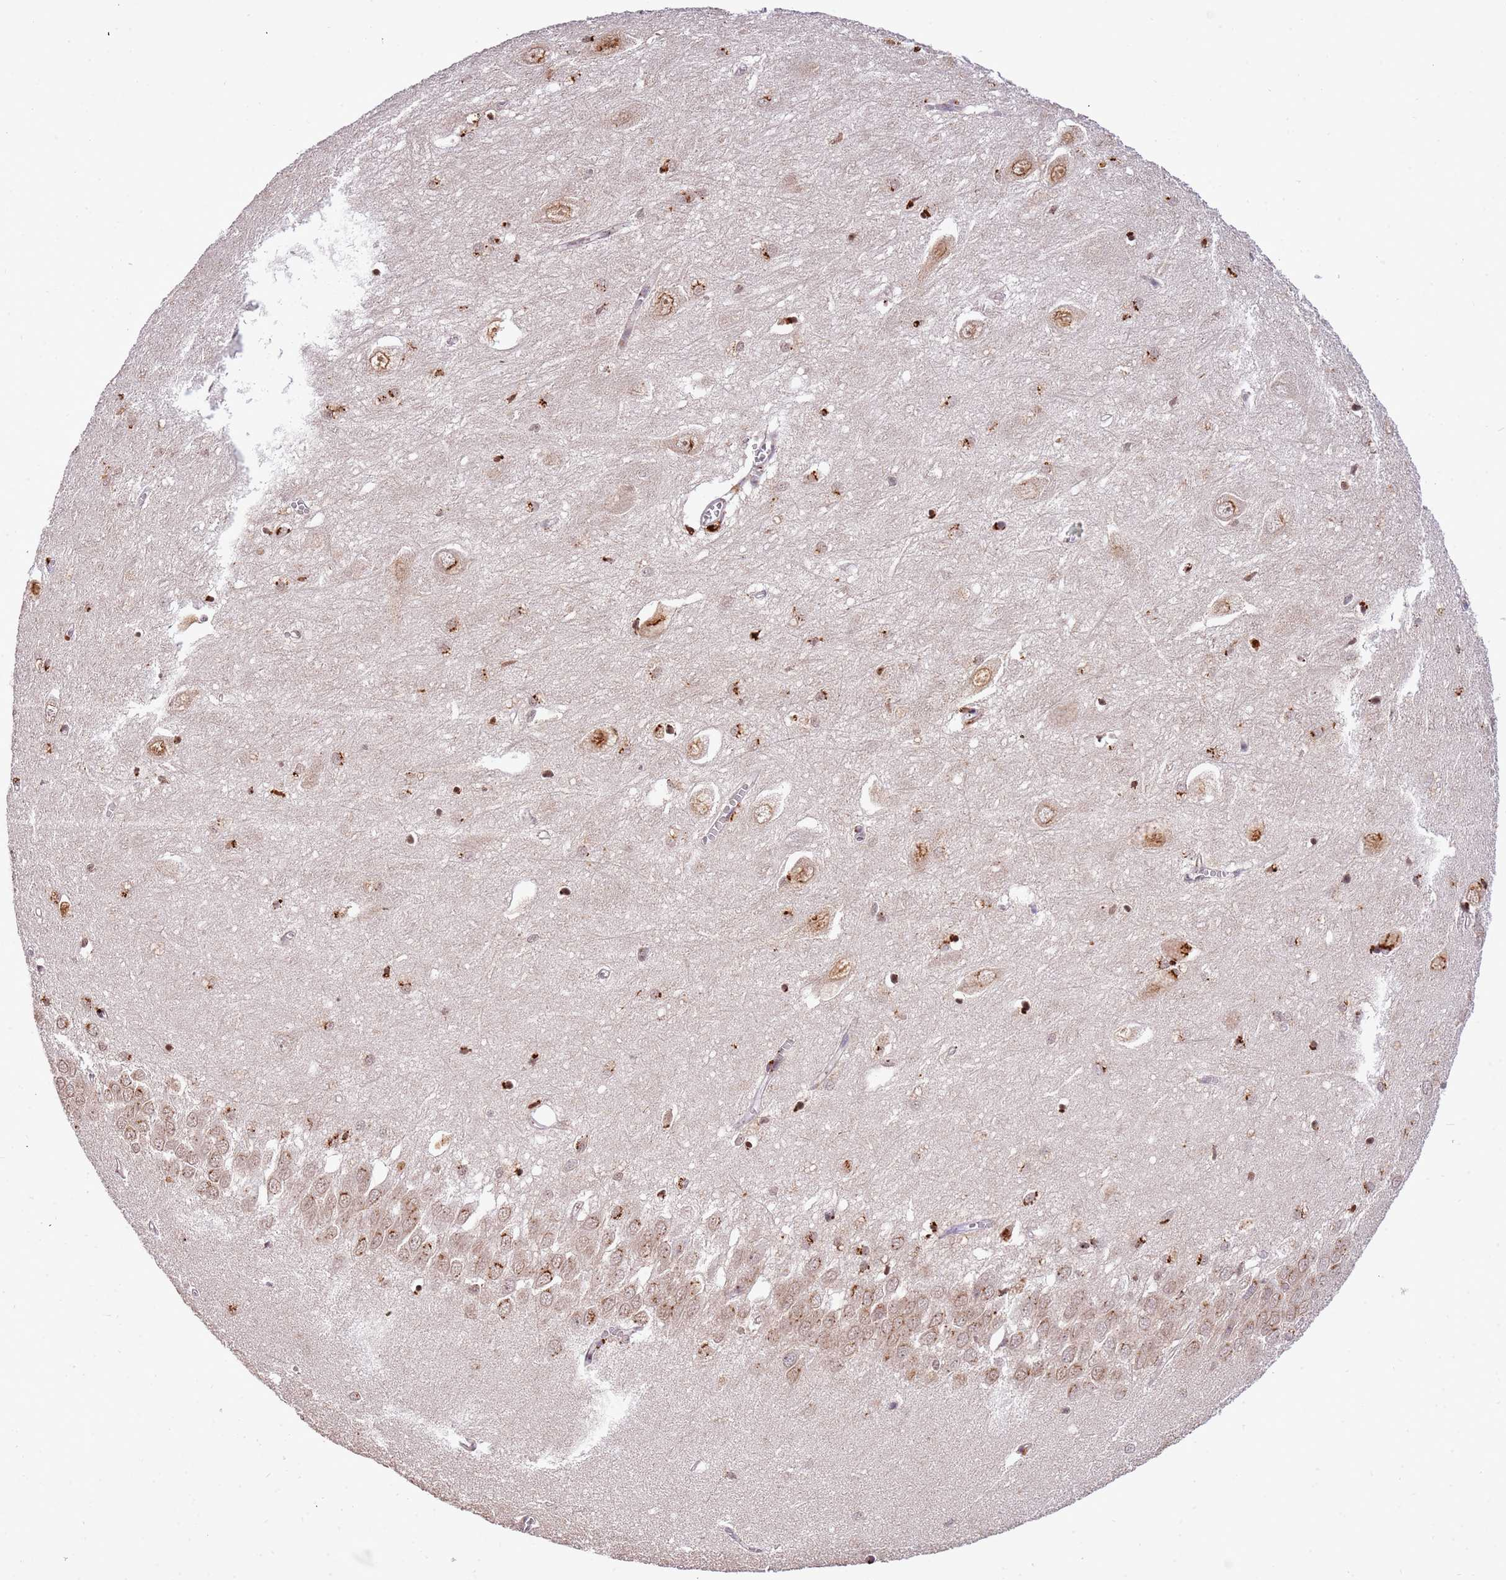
{"staining": {"intensity": "strong", "quantity": "<25%", "location": "cytoplasmic/membranous"}, "tissue": "hippocampus", "cell_type": "Glial cells", "image_type": "normal", "snomed": [{"axis": "morphology", "description": "Normal tissue, NOS"}, {"axis": "topography", "description": "Hippocampus"}], "caption": "Immunohistochemical staining of benign human hippocampus displays medium levels of strong cytoplasmic/membranous positivity in about <25% of glial cells. The staining is performed using DAB (3,3'-diaminobenzidine) brown chromogen to label protein expression. The nuclei are counter-stained blue using hematoxylin.", "gene": "SAMSN1", "patient": {"sex": "female", "age": 64}}